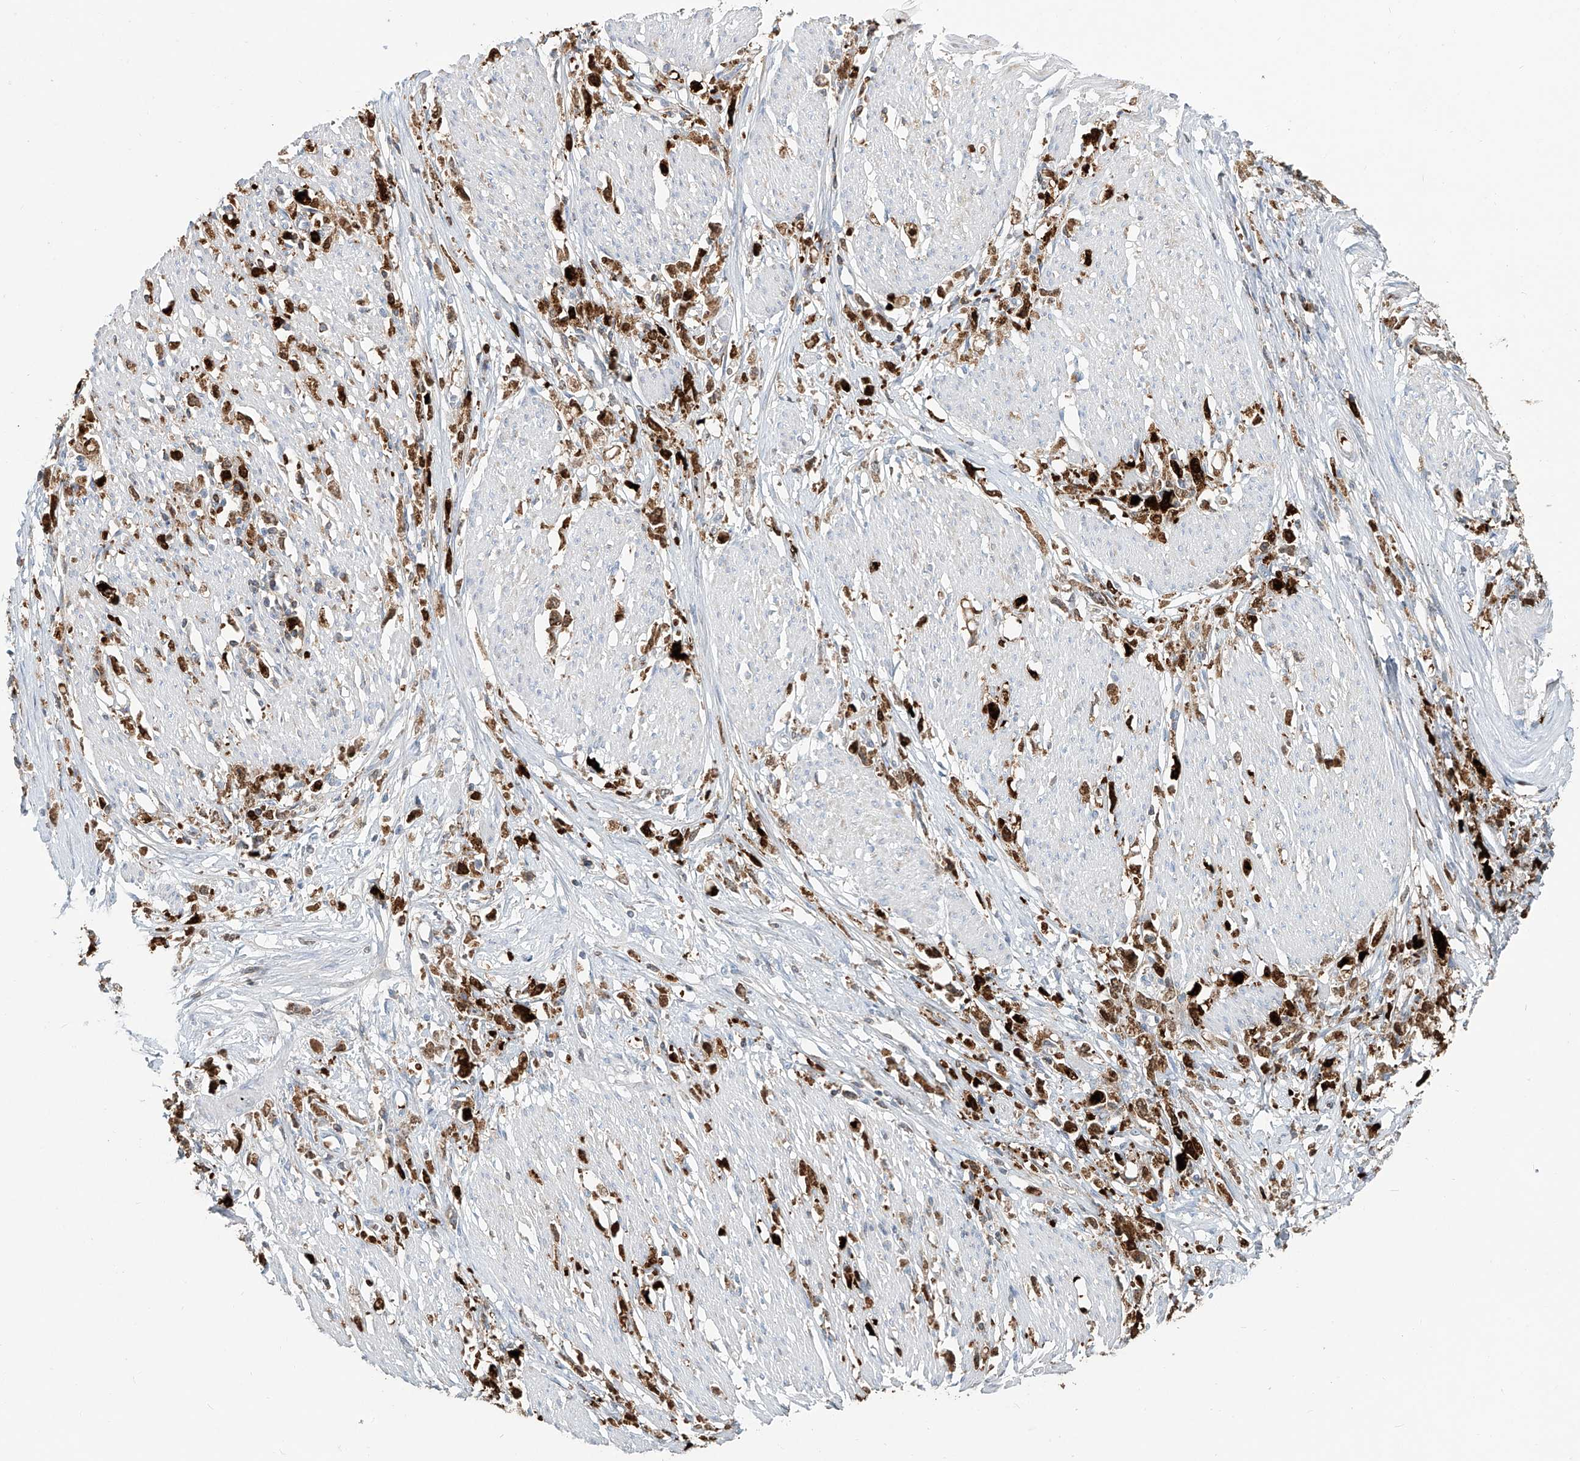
{"staining": {"intensity": "moderate", "quantity": ">75%", "location": "cytoplasmic/membranous"}, "tissue": "stomach cancer", "cell_type": "Tumor cells", "image_type": "cancer", "snomed": [{"axis": "morphology", "description": "Adenocarcinoma, NOS"}, {"axis": "topography", "description": "Stomach"}], "caption": "Protein expression analysis of human stomach adenocarcinoma reveals moderate cytoplasmic/membranous positivity in about >75% of tumor cells.", "gene": "PTPRA", "patient": {"sex": "female", "age": 59}}